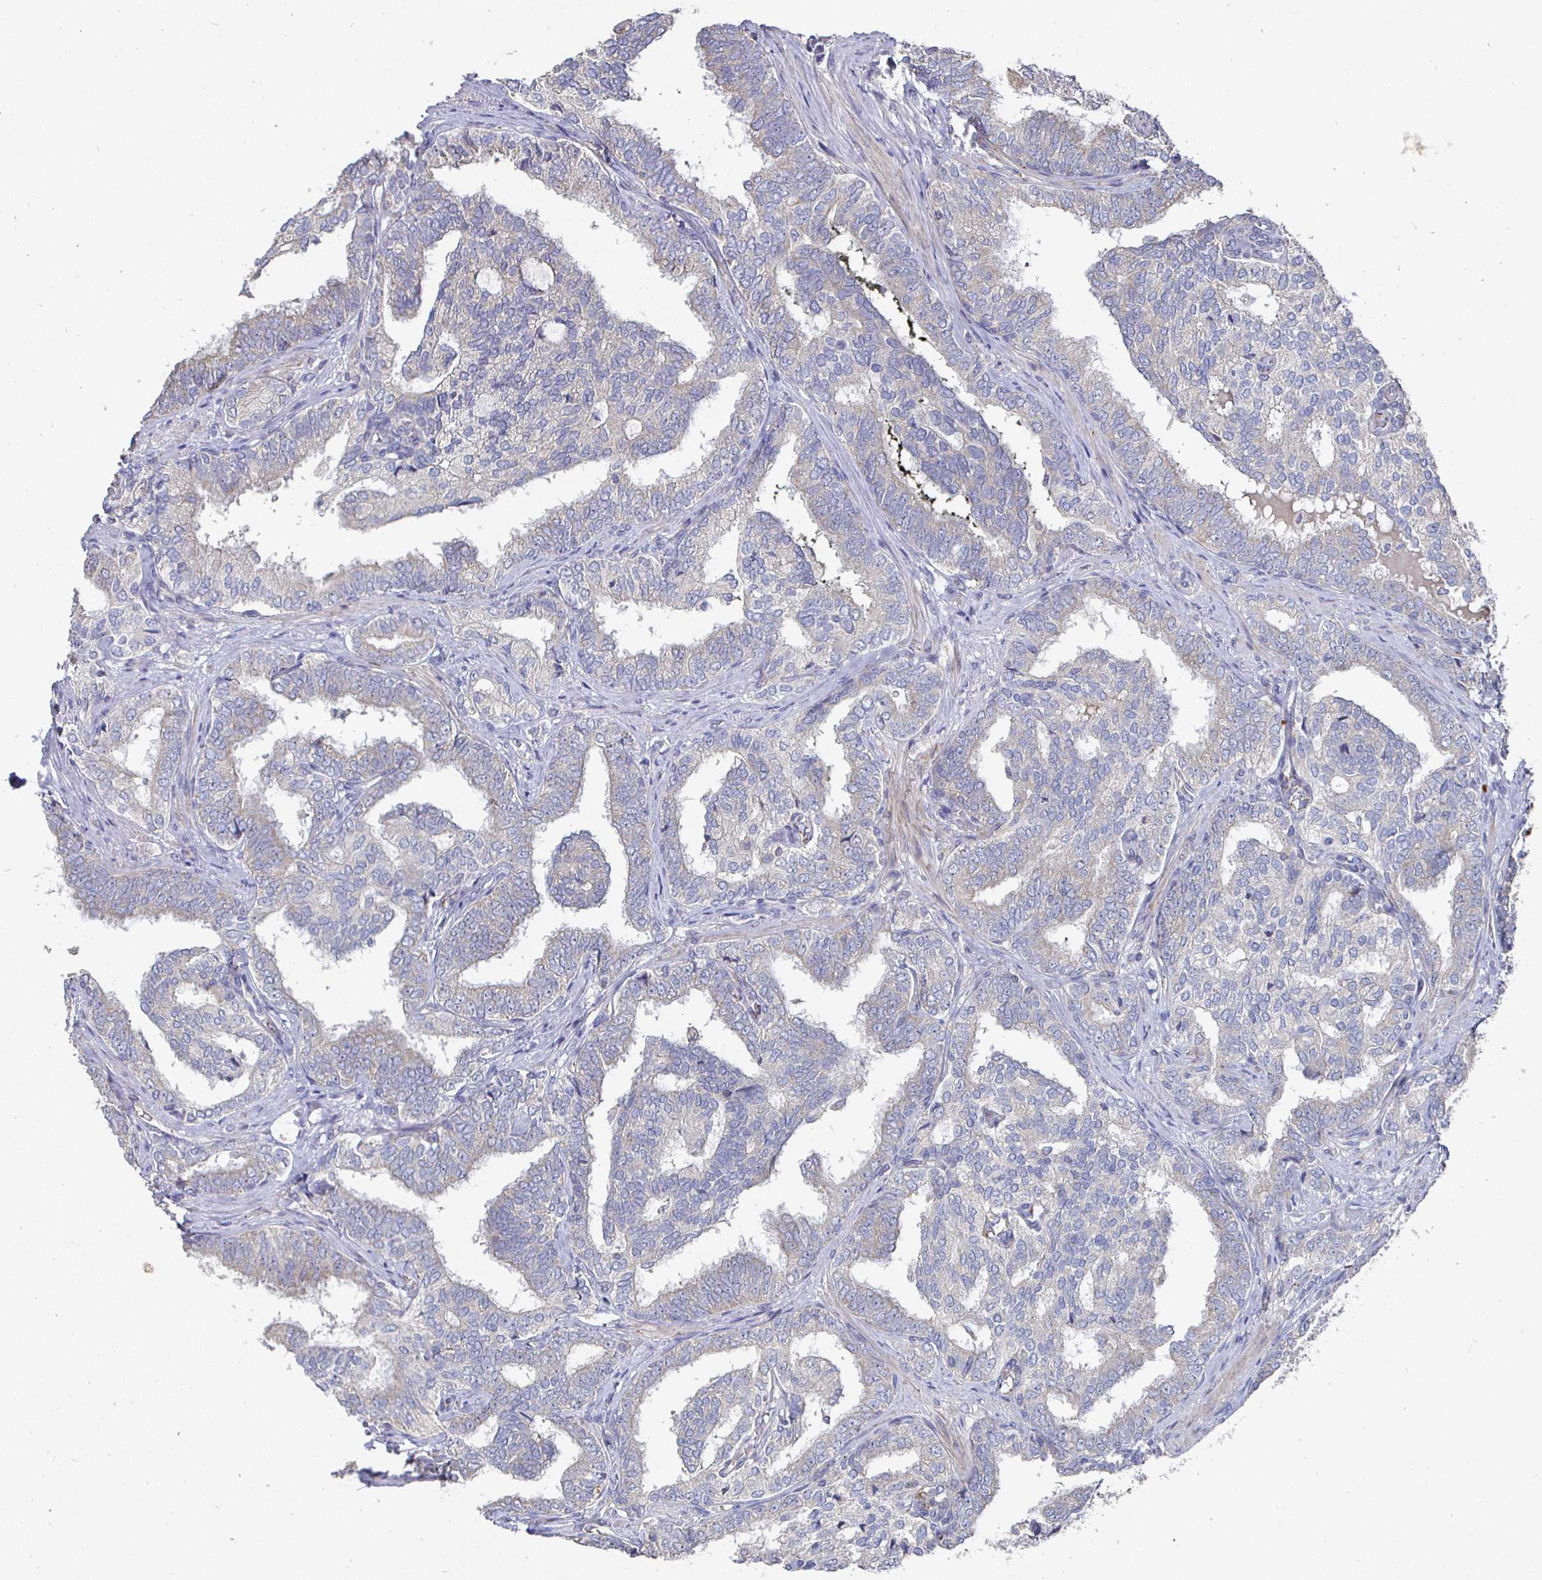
{"staining": {"intensity": "weak", "quantity": ">75%", "location": "cytoplasmic/membranous"}, "tissue": "prostate cancer", "cell_type": "Tumor cells", "image_type": "cancer", "snomed": [{"axis": "morphology", "description": "Adenocarcinoma, High grade"}, {"axis": "topography", "description": "Prostate"}], "caption": "Tumor cells reveal weak cytoplasmic/membranous staining in approximately >75% of cells in high-grade adenocarcinoma (prostate). Nuclei are stained in blue.", "gene": "NRSN1", "patient": {"sex": "male", "age": 72}}